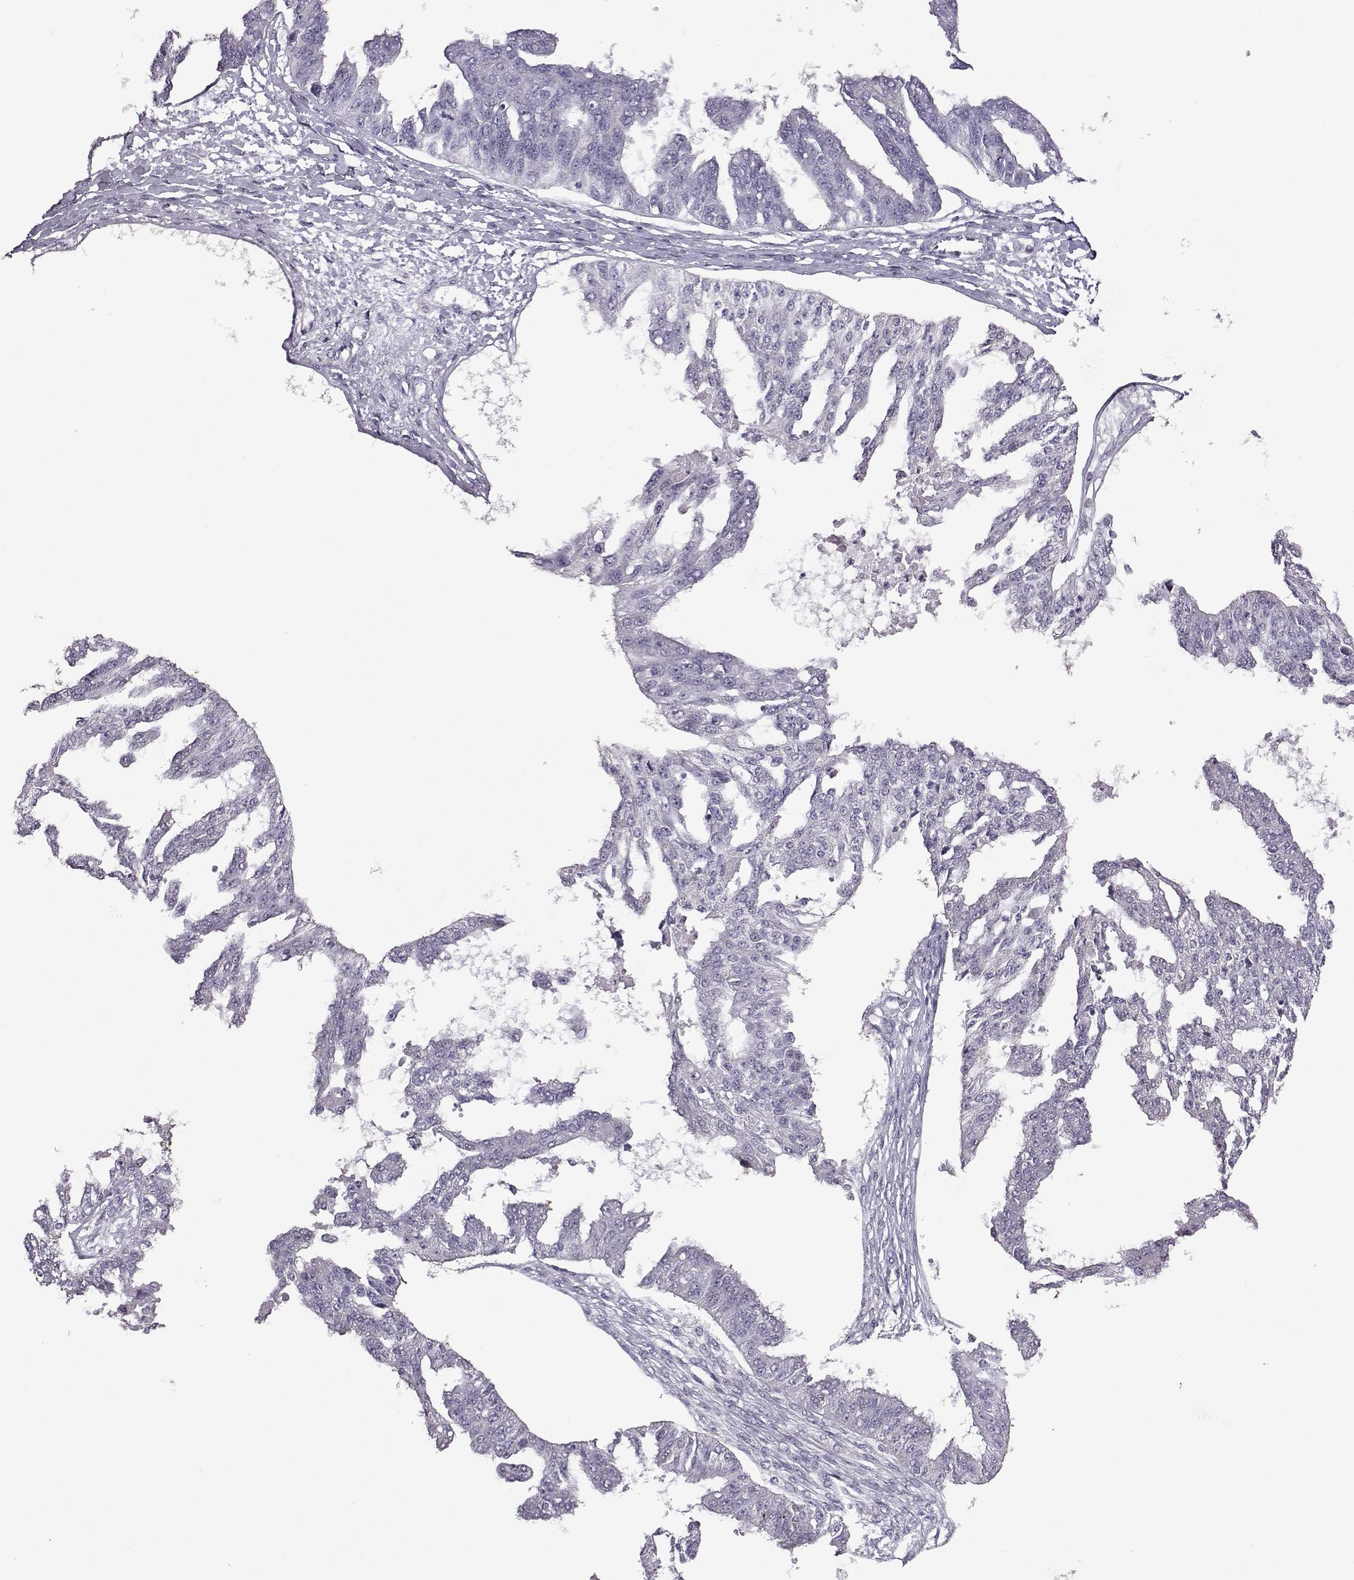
{"staining": {"intensity": "negative", "quantity": "none", "location": "none"}, "tissue": "ovarian cancer", "cell_type": "Tumor cells", "image_type": "cancer", "snomed": [{"axis": "morphology", "description": "Cystadenocarcinoma, serous, NOS"}, {"axis": "topography", "description": "Ovary"}], "caption": "High power microscopy micrograph of an immunohistochemistry micrograph of ovarian cancer (serous cystadenocarcinoma), revealing no significant staining in tumor cells.", "gene": "VGF", "patient": {"sex": "female", "age": 58}}